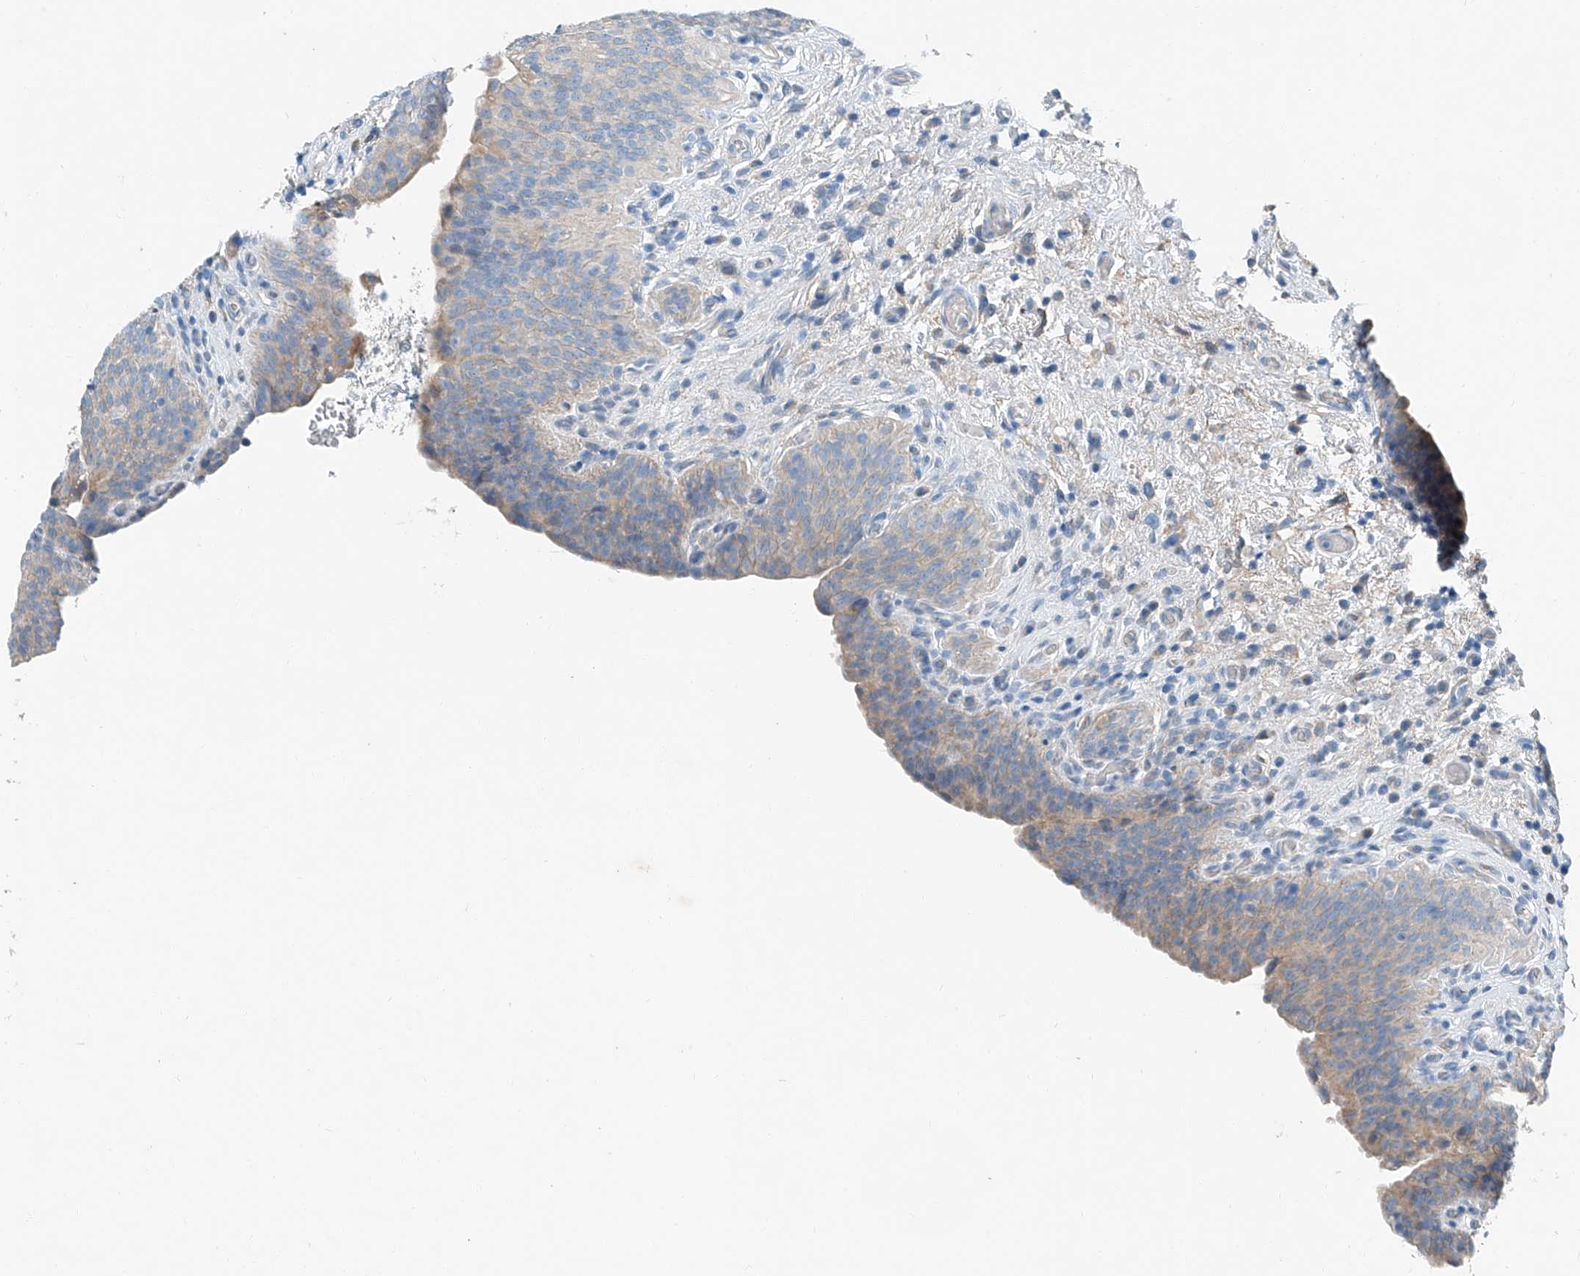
{"staining": {"intensity": "weak", "quantity": "<25%", "location": "cytoplasmic/membranous"}, "tissue": "urinary bladder", "cell_type": "Urothelial cells", "image_type": "normal", "snomed": [{"axis": "morphology", "description": "Normal tissue, NOS"}, {"axis": "topography", "description": "Urinary bladder"}], "caption": "An IHC histopathology image of normal urinary bladder is shown. There is no staining in urothelial cells of urinary bladder. Brightfield microscopy of immunohistochemistry stained with DAB (3,3'-diaminobenzidine) (brown) and hematoxylin (blue), captured at high magnification.", "gene": "MDGA1", "patient": {"sex": "male", "age": 83}}